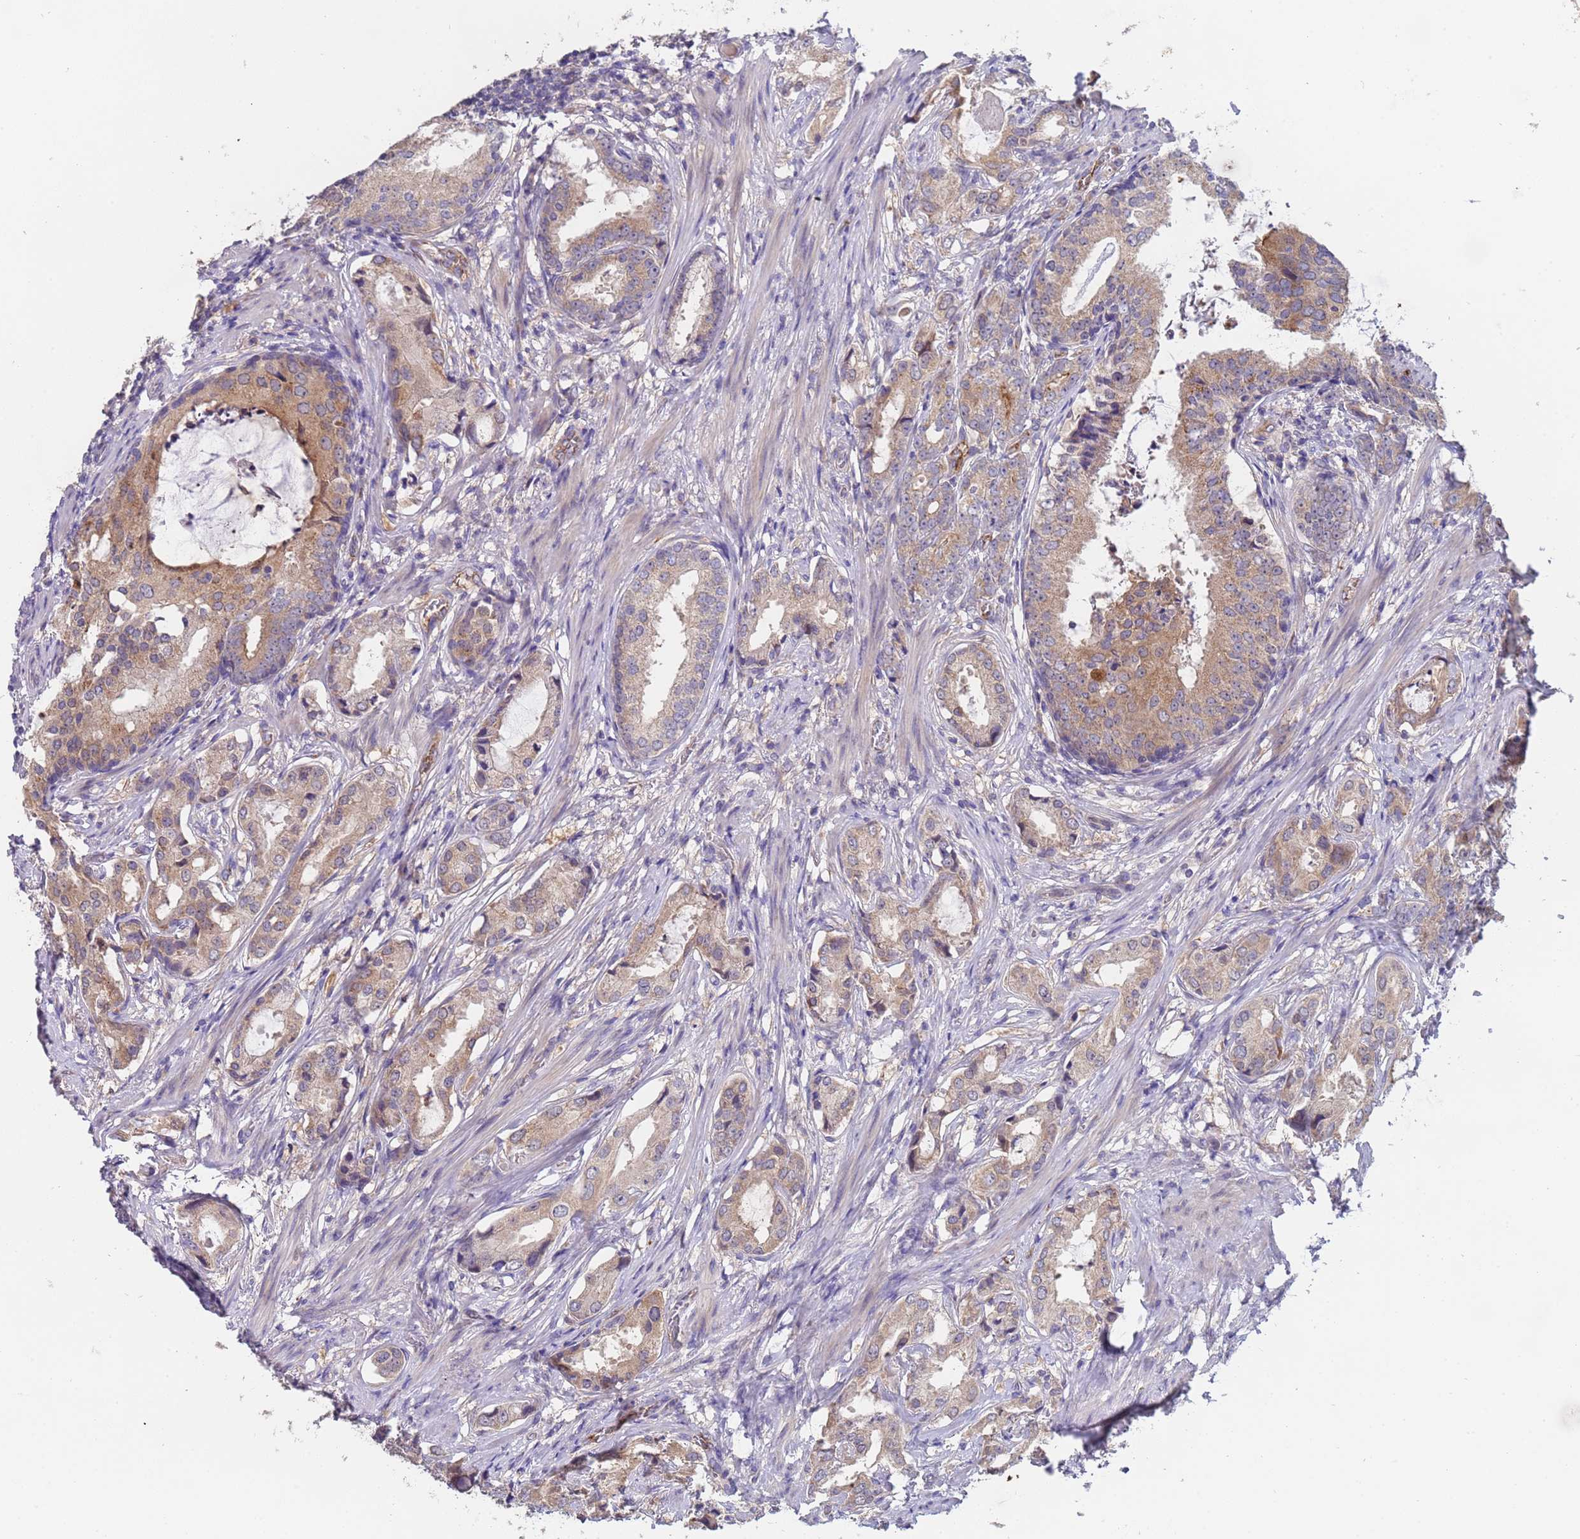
{"staining": {"intensity": "weak", "quantity": ">75%", "location": "cytoplasmic/membranous"}, "tissue": "prostate cancer", "cell_type": "Tumor cells", "image_type": "cancer", "snomed": [{"axis": "morphology", "description": "Adenocarcinoma, Low grade"}, {"axis": "topography", "description": "Prostate"}], "caption": "High-power microscopy captured an IHC micrograph of prostate cancer, revealing weak cytoplasmic/membranous positivity in about >75% of tumor cells.", "gene": "ZNF248", "patient": {"sex": "male", "age": 71}}